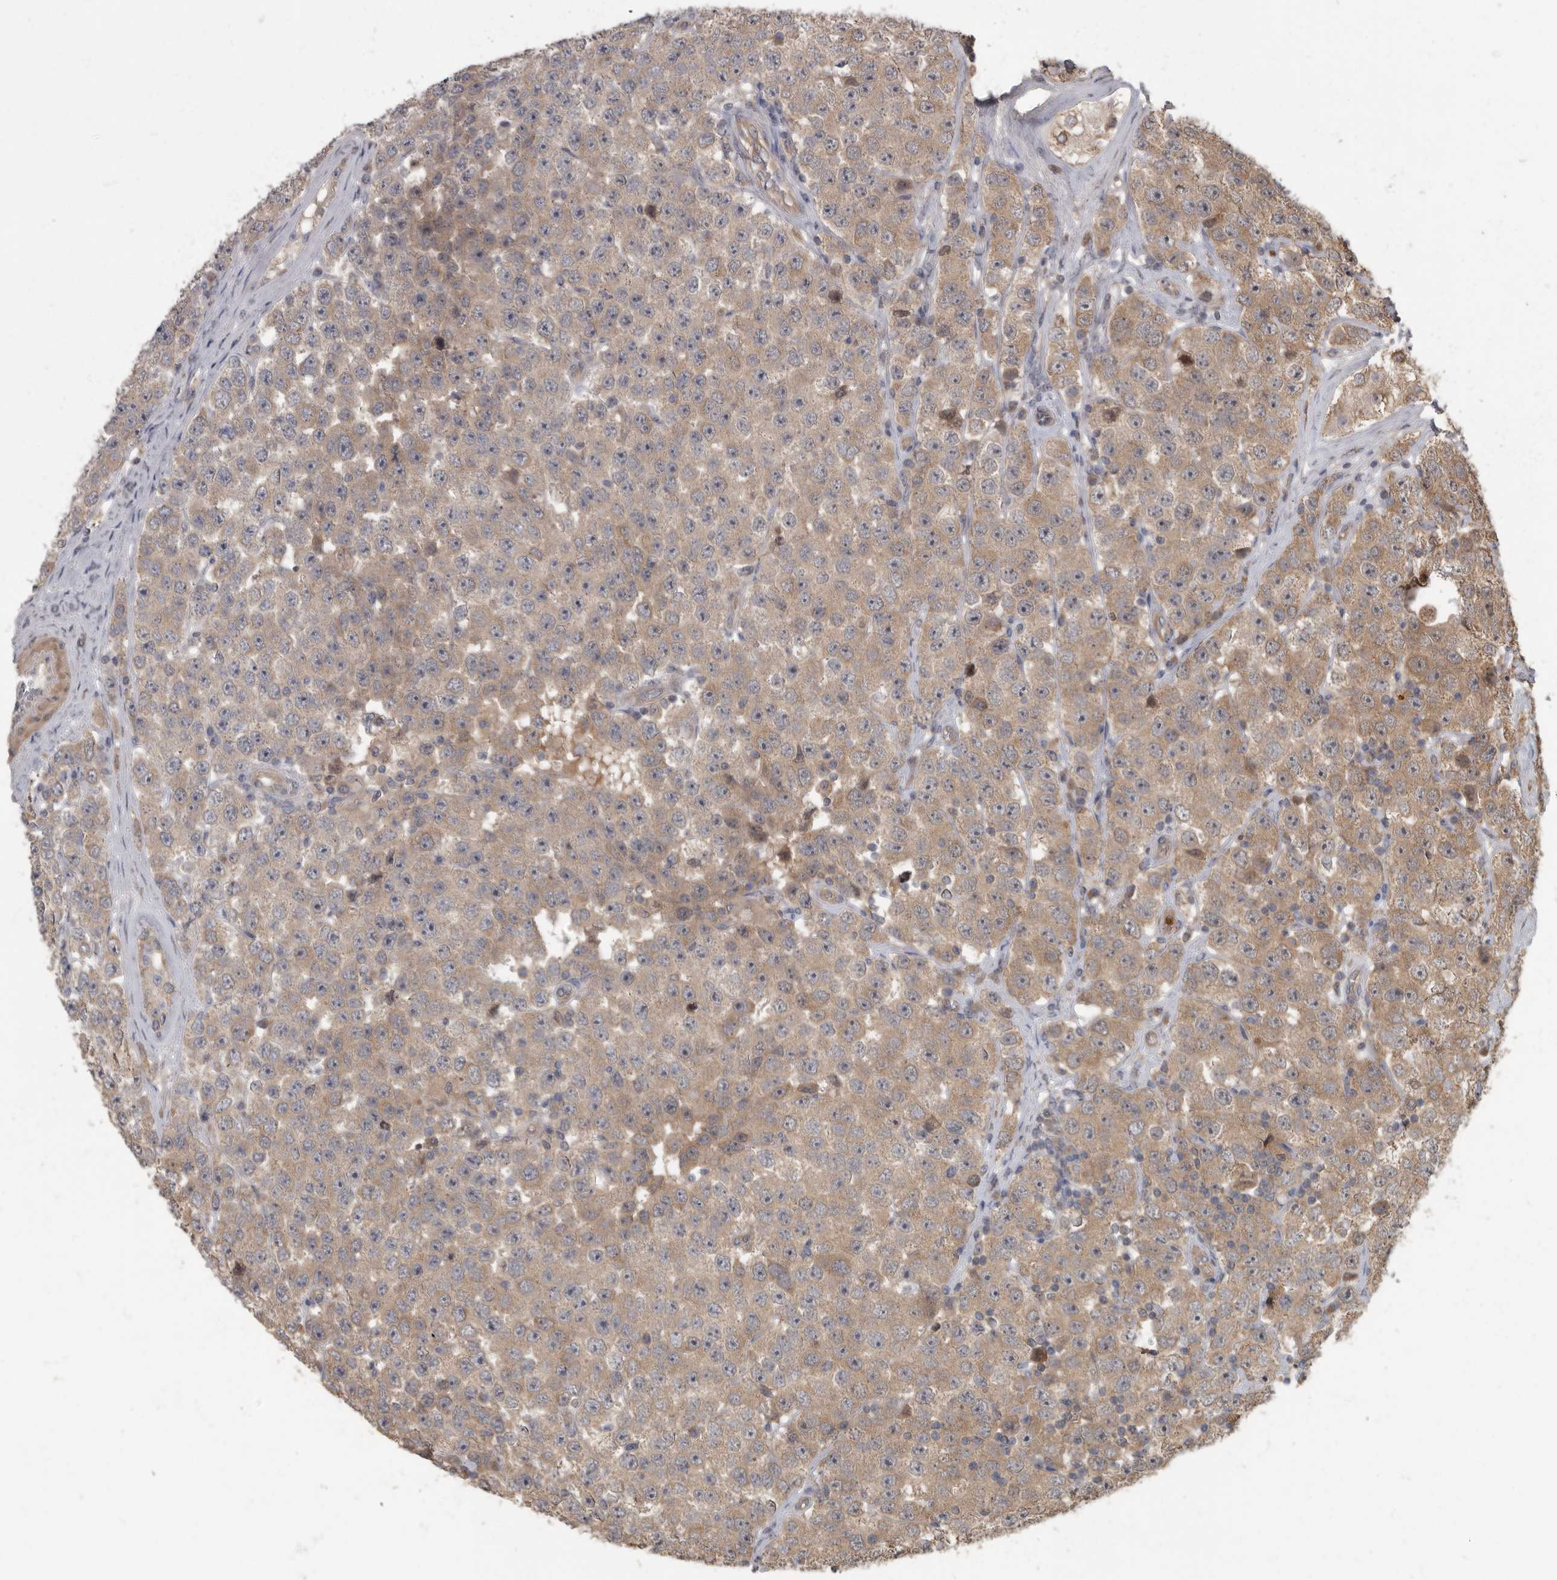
{"staining": {"intensity": "weak", "quantity": ">75%", "location": "cytoplasmic/membranous"}, "tissue": "testis cancer", "cell_type": "Tumor cells", "image_type": "cancer", "snomed": [{"axis": "morphology", "description": "Seminoma, NOS"}, {"axis": "morphology", "description": "Carcinoma, Embryonal, NOS"}, {"axis": "topography", "description": "Testis"}], "caption": "A histopathology image of human testis cancer stained for a protein demonstrates weak cytoplasmic/membranous brown staining in tumor cells.", "gene": "DAAM1", "patient": {"sex": "male", "age": 28}}